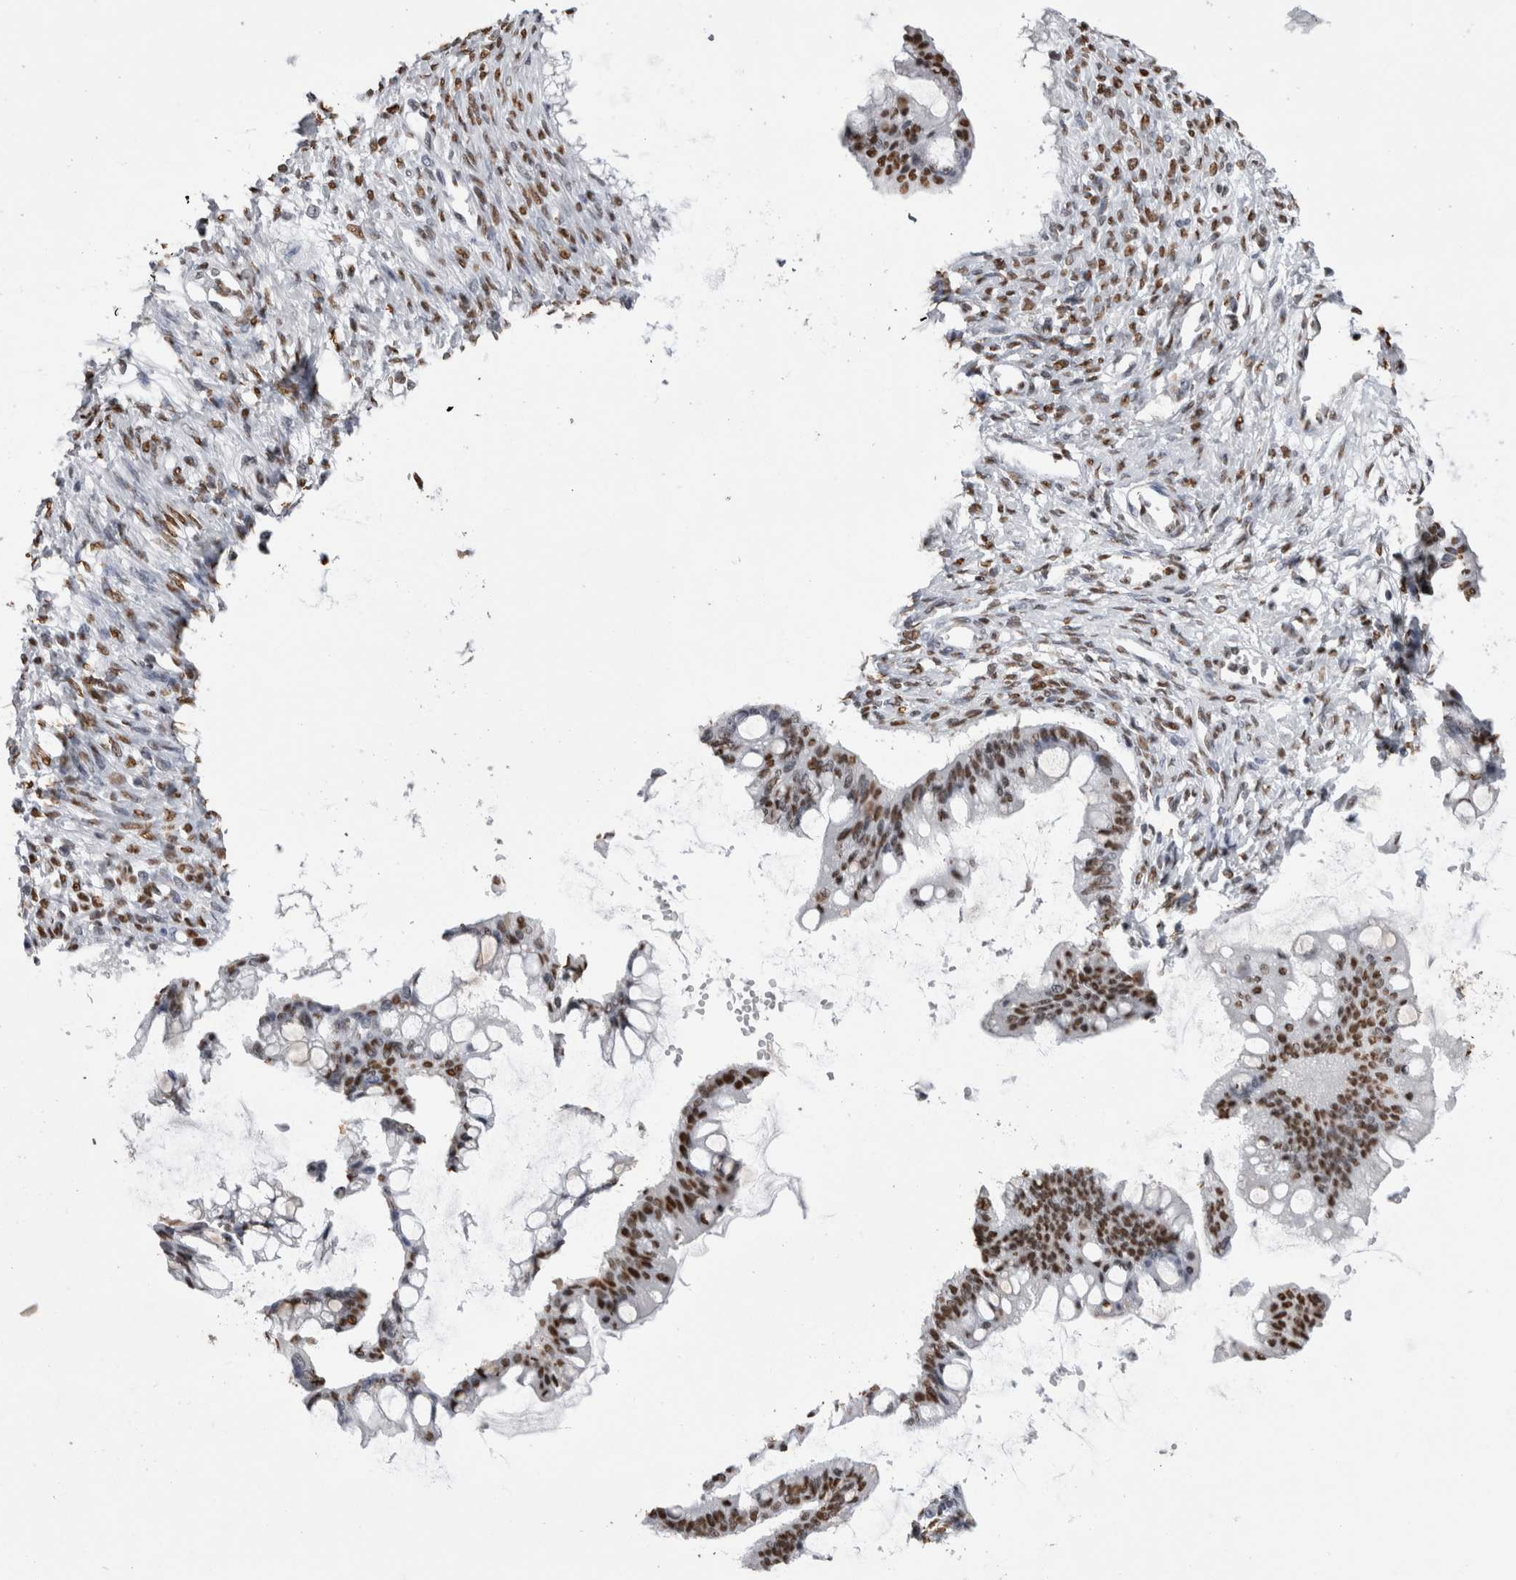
{"staining": {"intensity": "strong", "quantity": ">75%", "location": "nuclear"}, "tissue": "ovarian cancer", "cell_type": "Tumor cells", "image_type": "cancer", "snomed": [{"axis": "morphology", "description": "Cystadenocarcinoma, mucinous, NOS"}, {"axis": "topography", "description": "Ovary"}], "caption": "Ovarian cancer tissue demonstrates strong nuclear staining in approximately >75% of tumor cells, visualized by immunohistochemistry.", "gene": "ALPK3", "patient": {"sex": "female", "age": 73}}